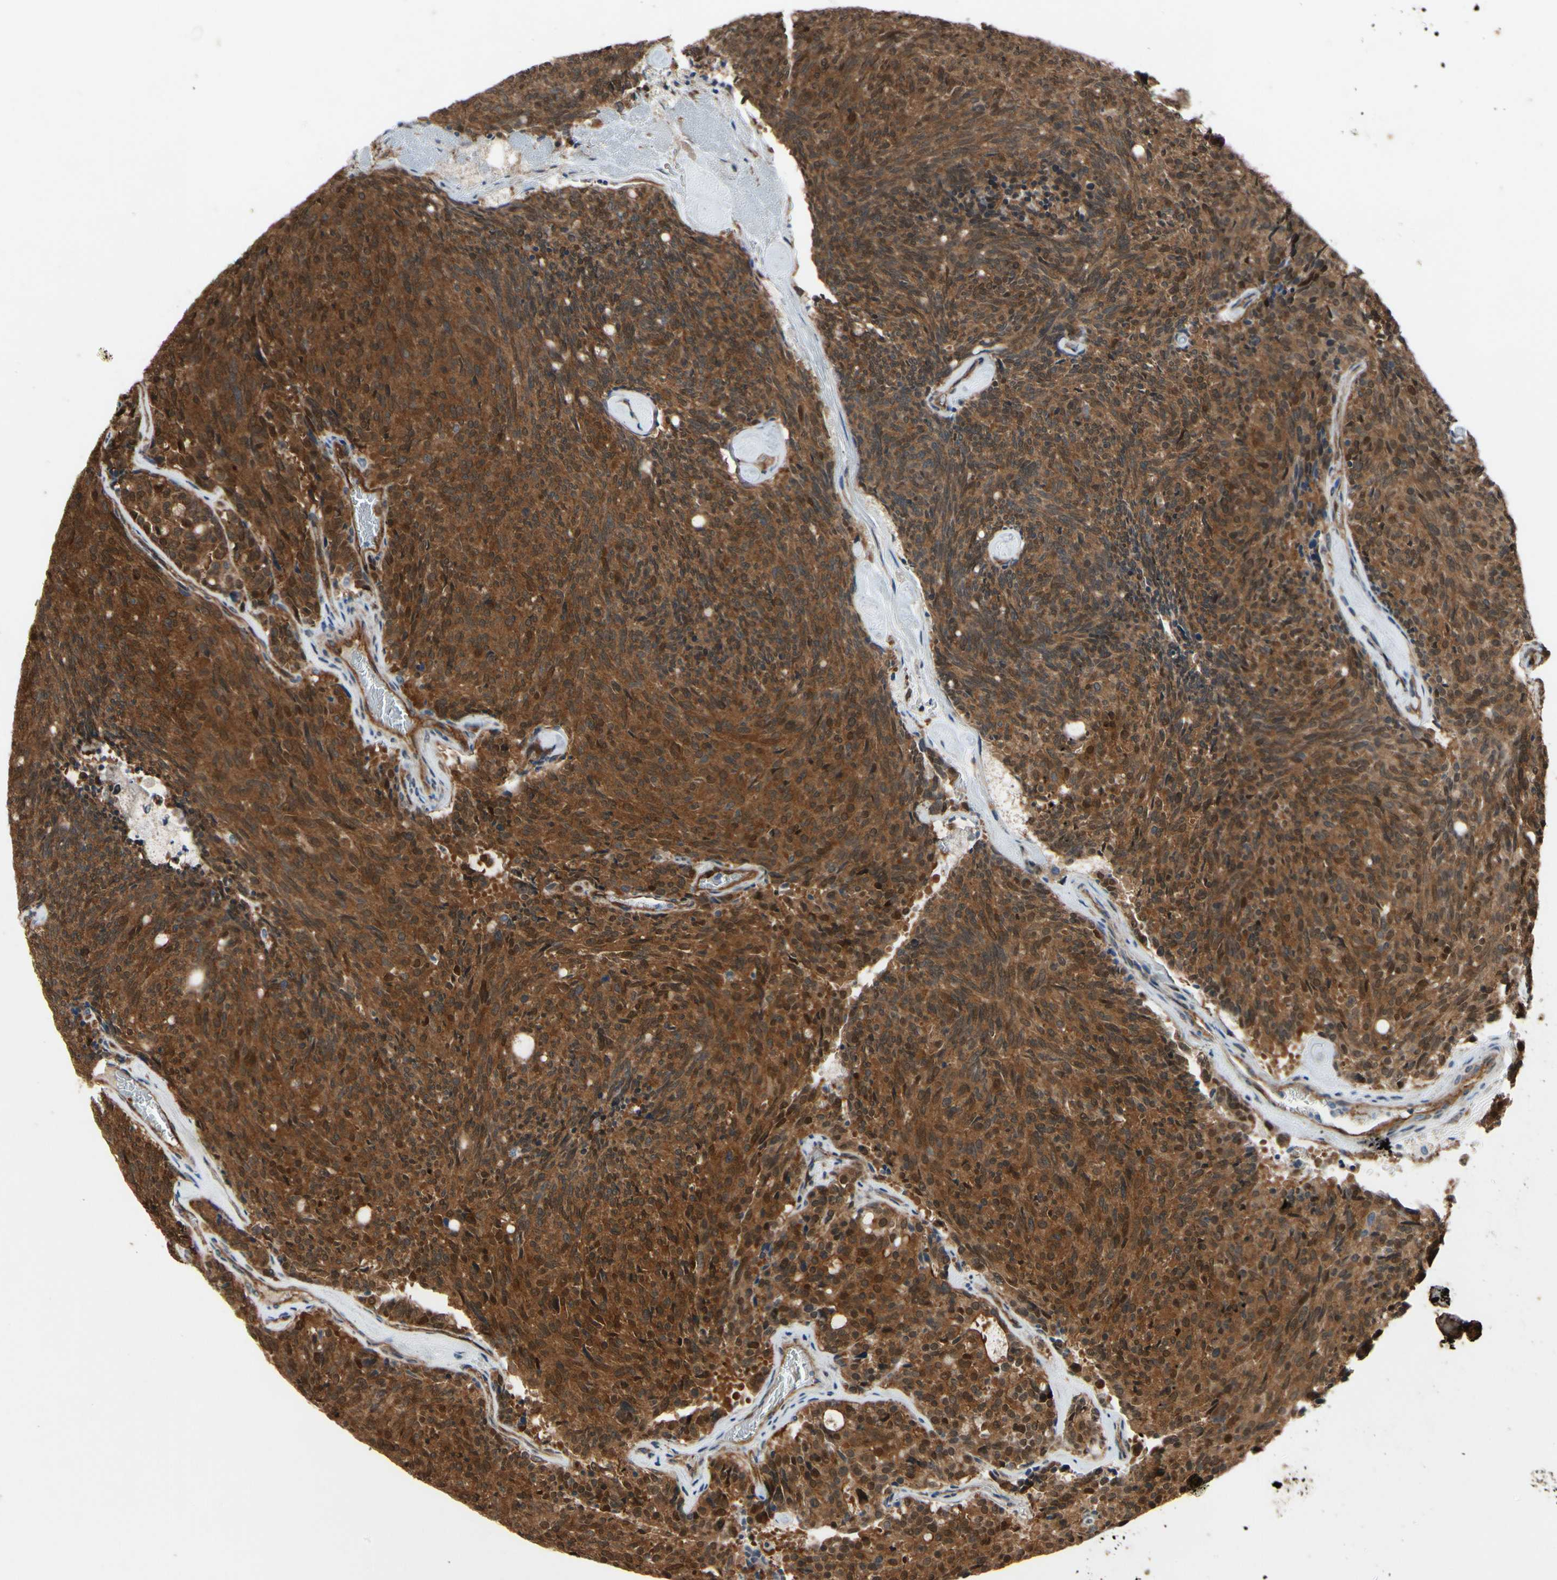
{"staining": {"intensity": "strong", "quantity": ">75%", "location": "cytoplasmic/membranous,nuclear"}, "tissue": "carcinoid", "cell_type": "Tumor cells", "image_type": "cancer", "snomed": [{"axis": "morphology", "description": "Carcinoid, malignant, NOS"}, {"axis": "topography", "description": "Pancreas"}], "caption": "Carcinoid stained for a protein (brown) exhibits strong cytoplasmic/membranous and nuclear positive staining in about >75% of tumor cells.", "gene": "CTTNBP2", "patient": {"sex": "female", "age": 54}}